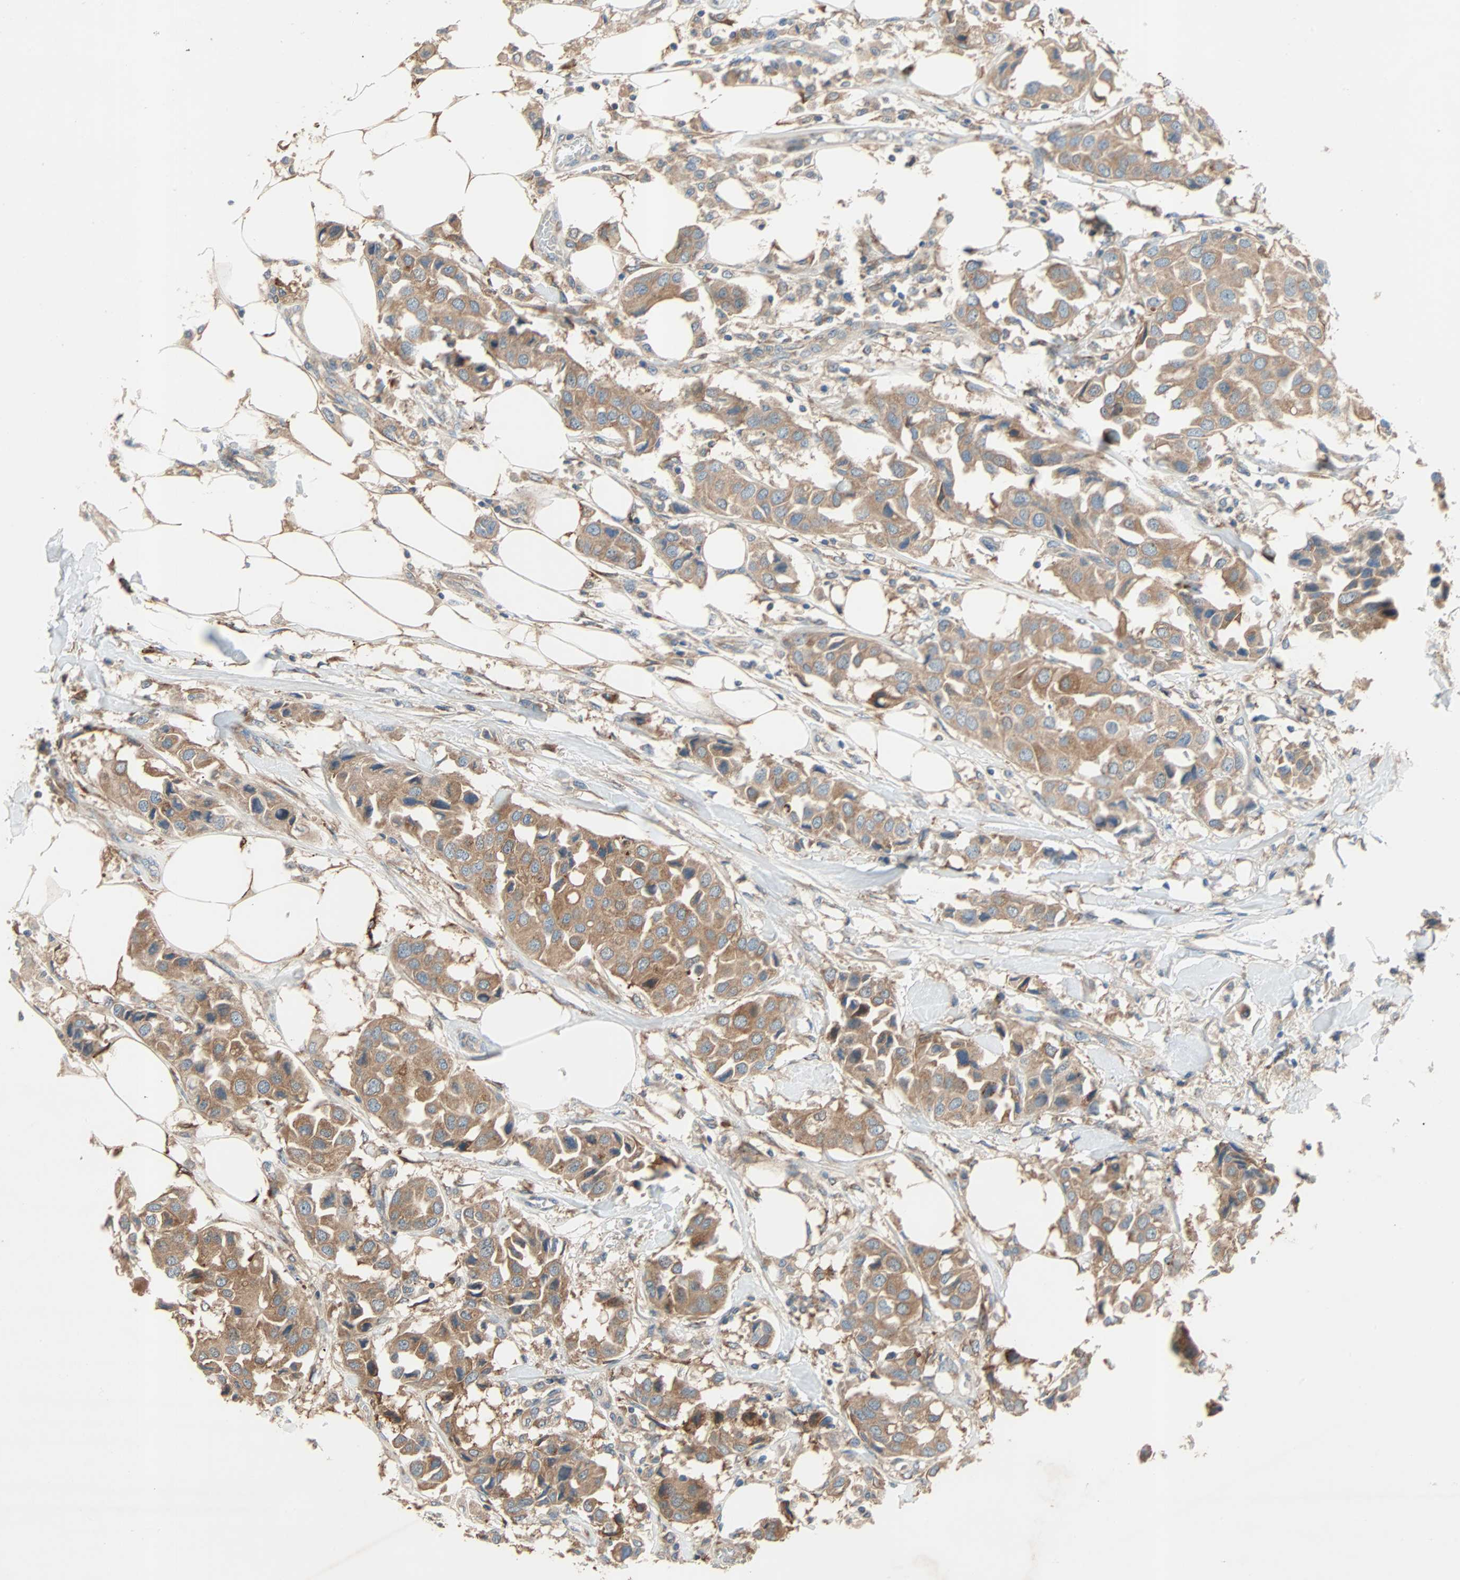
{"staining": {"intensity": "moderate", "quantity": ">75%", "location": "cytoplasmic/membranous"}, "tissue": "breast cancer", "cell_type": "Tumor cells", "image_type": "cancer", "snomed": [{"axis": "morphology", "description": "Duct carcinoma"}, {"axis": "topography", "description": "Breast"}], "caption": "This is a micrograph of immunohistochemistry staining of breast cancer, which shows moderate expression in the cytoplasmic/membranous of tumor cells.", "gene": "XYLT1", "patient": {"sex": "female", "age": 80}}